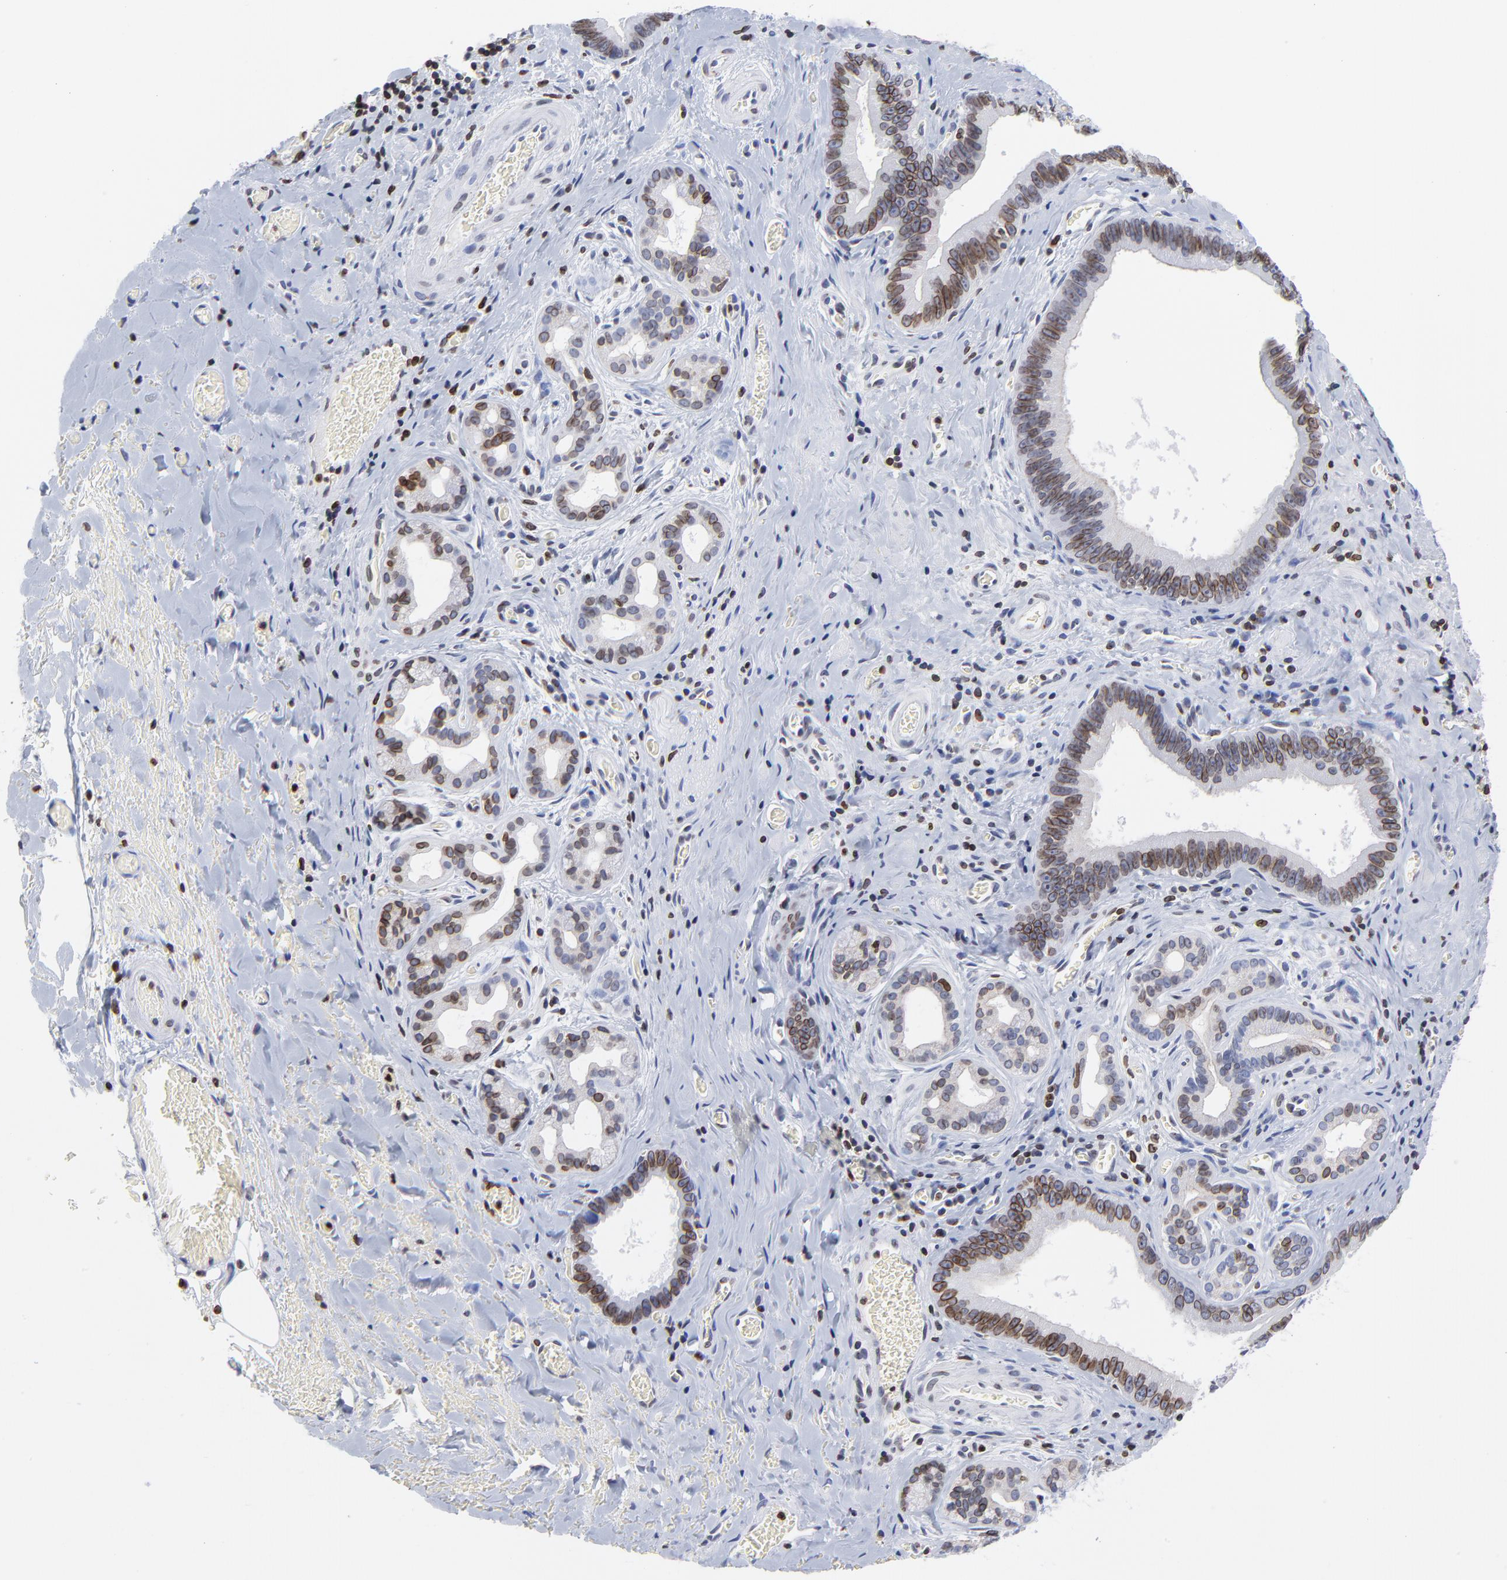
{"staining": {"intensity": "moderate", "quantity": ">75%", "location": "cytoplasmic/membranous,nuclear"}, "tissue": "liver cancer", "cell_type": "Tumor cells", "image_type": "cancer", "snomed": [{"axis": "morphology", "description": "Cholangiocarcinoma"}, {"axis": "topography", "description": "Liver"}], "caption": "IHC histopathology image of neoplastic tissue: human liver cancer stained using immunohistochemistry (IHC) shows medium levels of moderate protein expression localized specifically in the cytoplasmic/membranous and nuclear of tumor cells, appearing as a cytoplasmic/membranous and nuclear brown color.", "gene": "THAP7", "patient": {"sex": "female", "age": 55}}